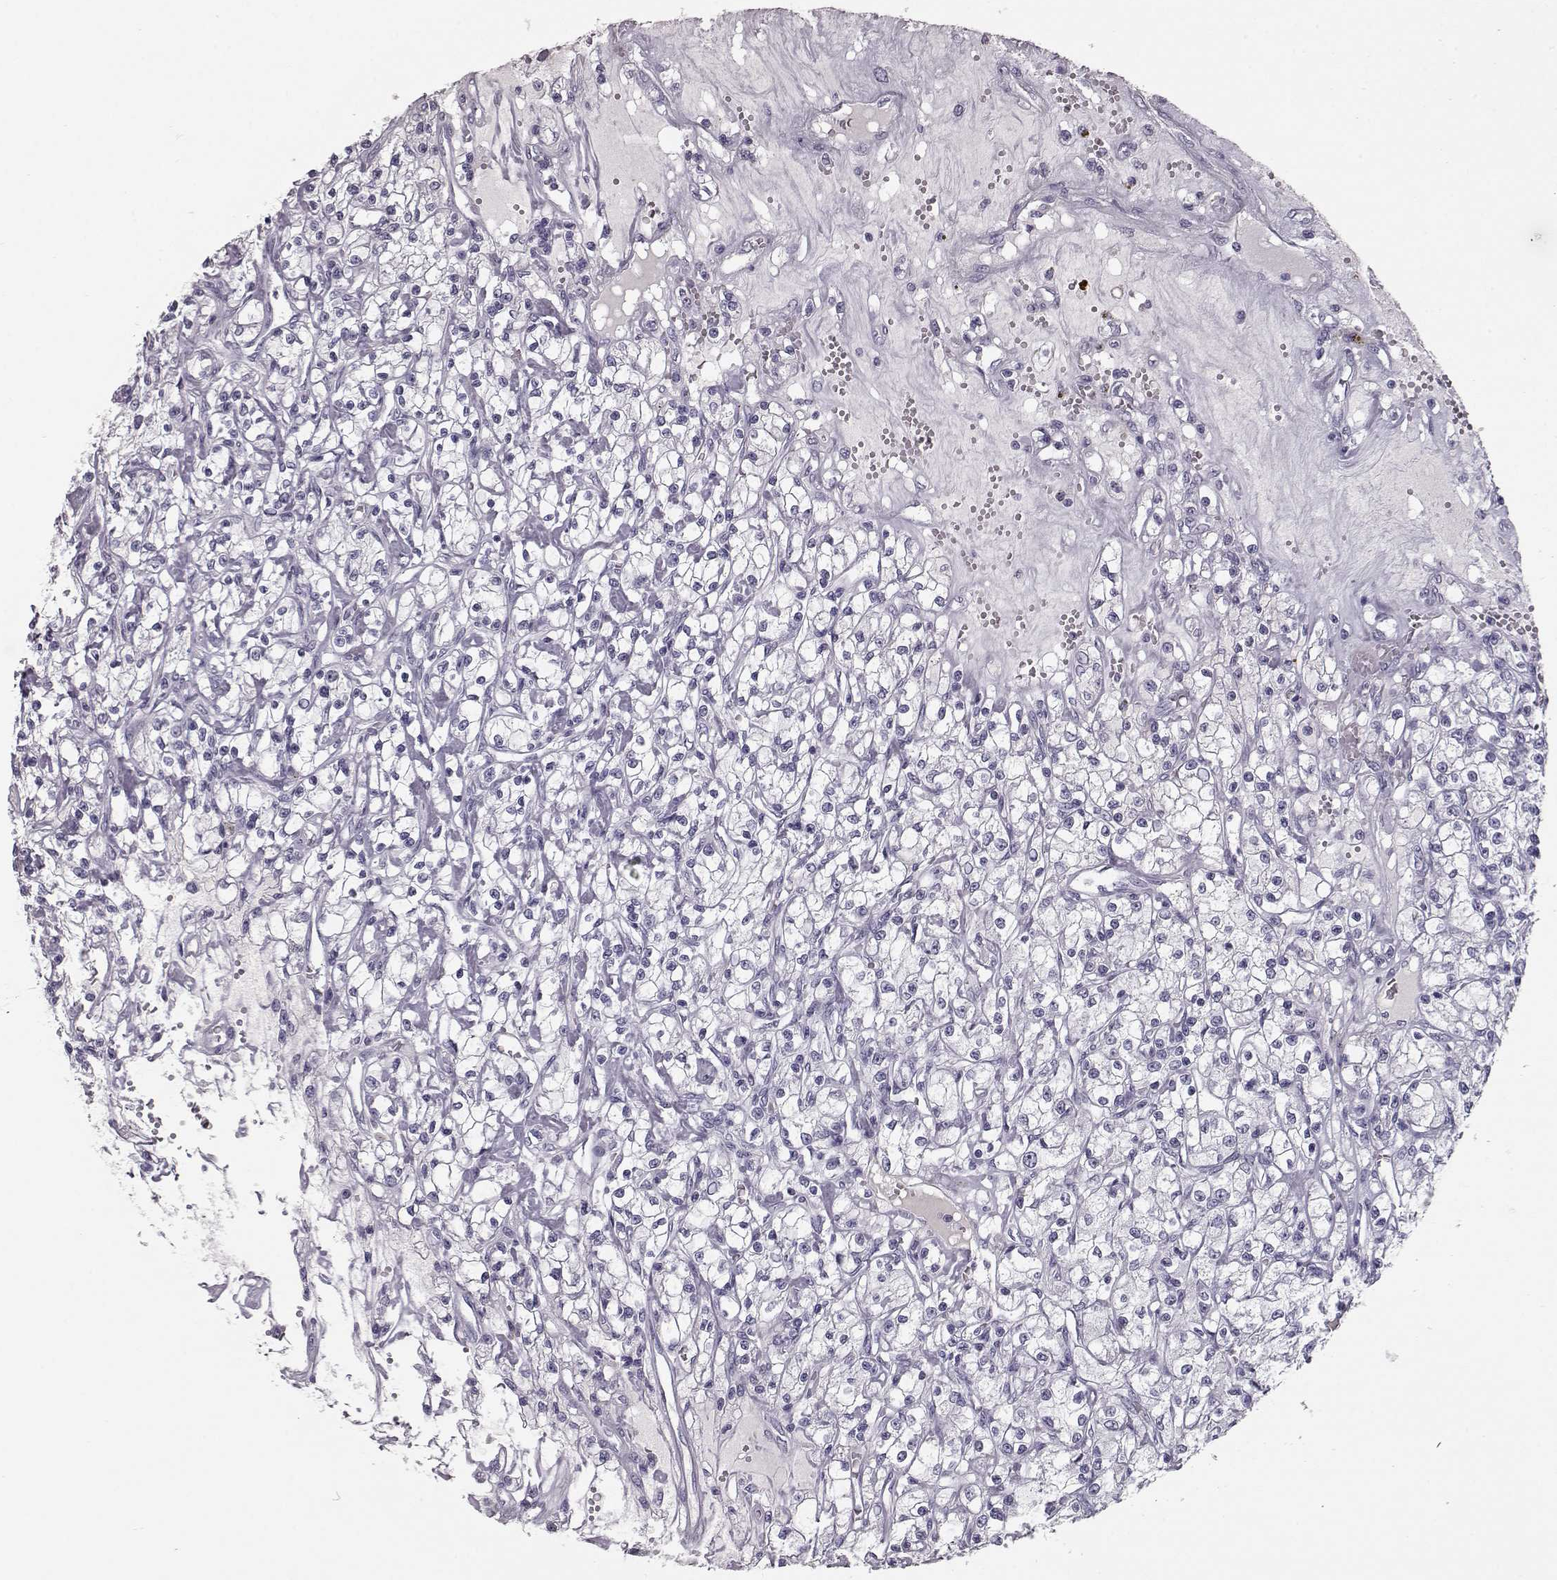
{"staining": {"intensity": "negative", "quantity": "none", "location": "none"}, "tissue": "renal cancer", "cell_type": "Tumor cells", "image_type": "cancer", "snomed": [{"axis": "morphology", "description": "Adenocarcinoma, NOS"}, {"axis": "topography", "description": "Kidney"}], "caption": "IHC micrograph of adenocarcinoma (renal) stained for a protein (brown), which demonstrates no positivity in tumor cells.", "gene": "CCL19", "patient": {"sex": "female", "age": 59}}